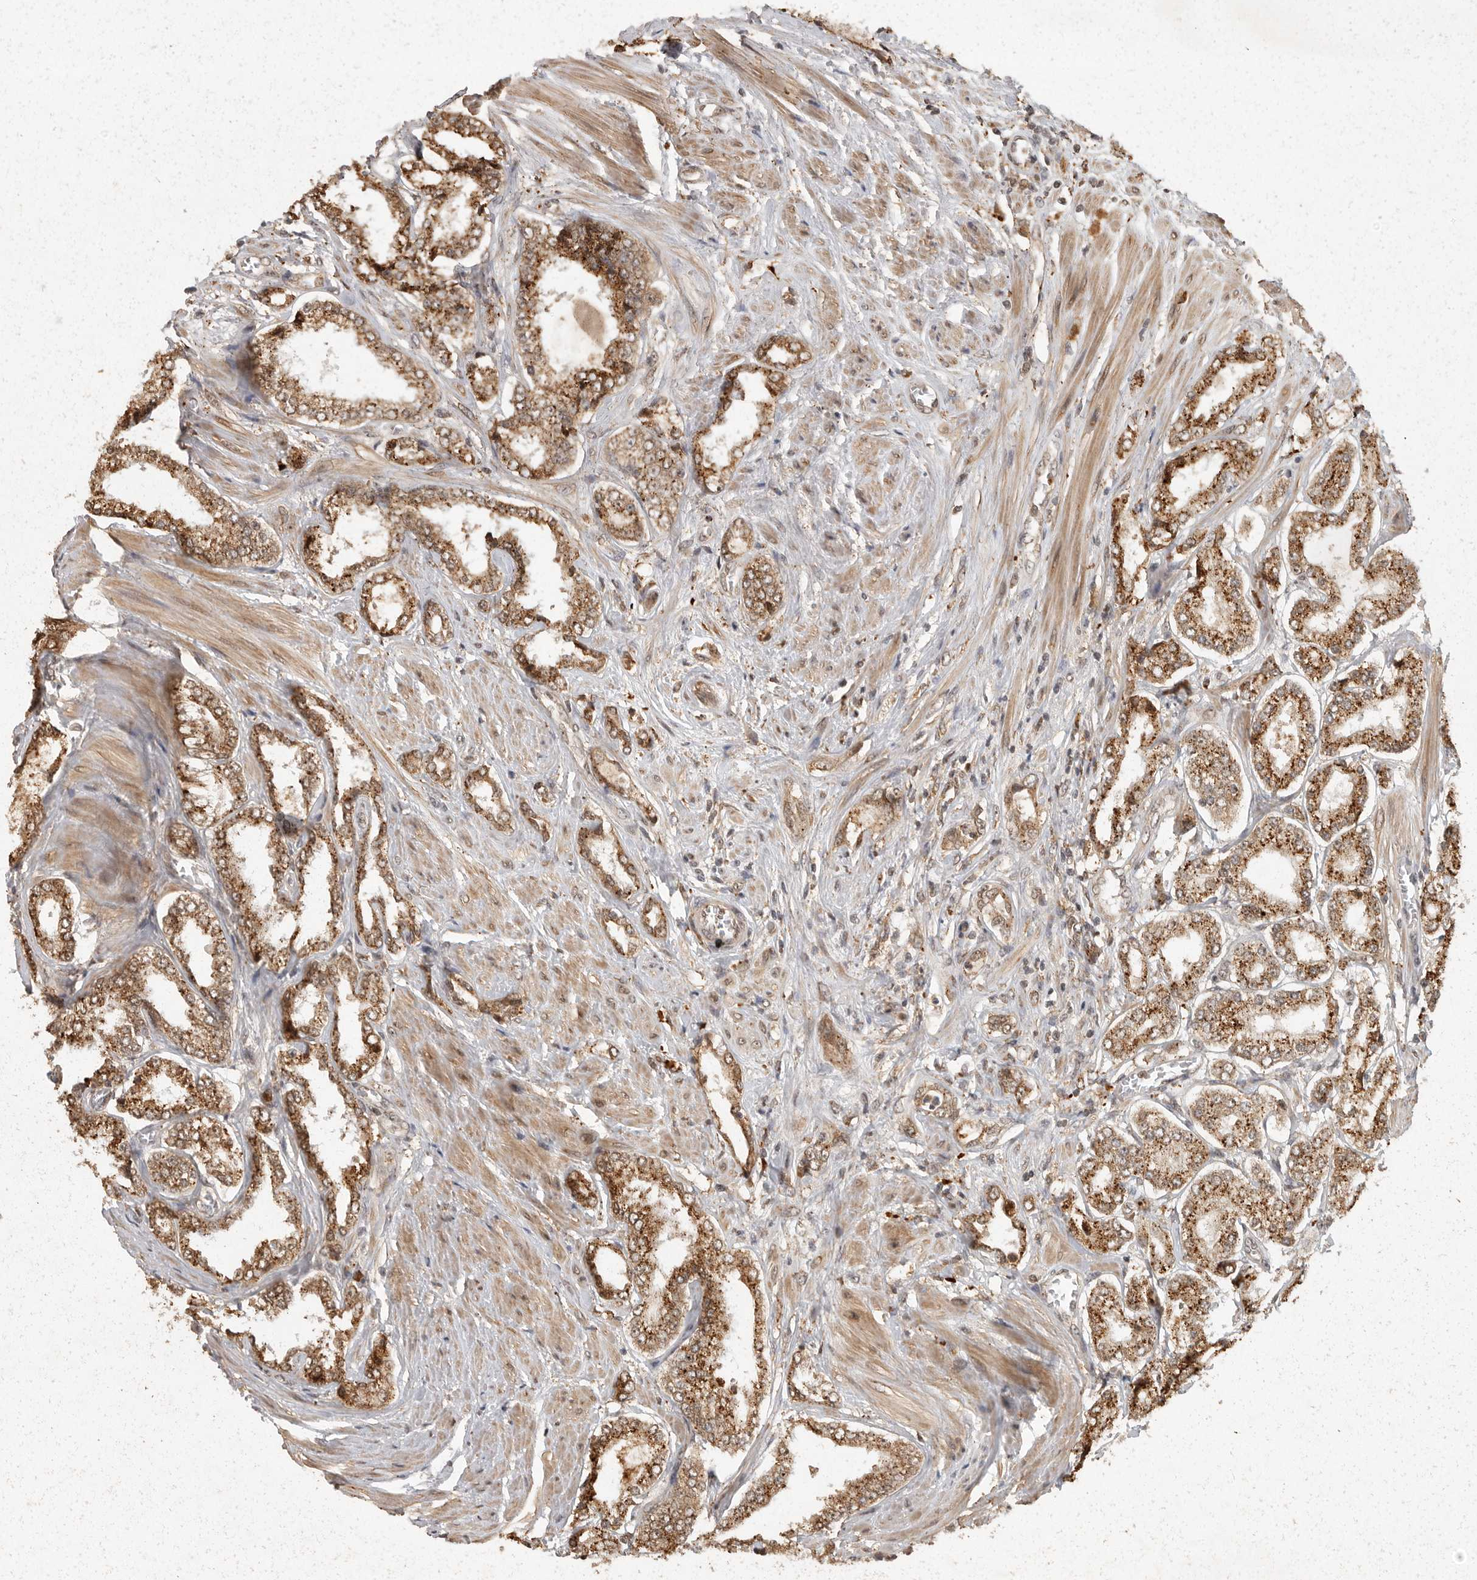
{"staining": {"intensity": "strong", "quantity": ">75%", "location": "cytoplasmic/membranous"}, "tissue": "prostate cancer", "cell_type": "Tumor cells", "image_type": "cancer", "snomed": [{"axis": "morphology", "description": "Adenocarcinoma, Low grade"}, {"axis": "topography", "description": "Prostate"}], "caption": "Strong cytoplasmic/membranous protein staining is identified in about >75% of tumor cells in low-grade adenocarcinoma (prostate). Immunohistochemistry (ihc) stains the protein of interest in brown and the nuclei are stained blue.", "gene": "ZNF83", "patient": {"sex": "male", "age": 62}}